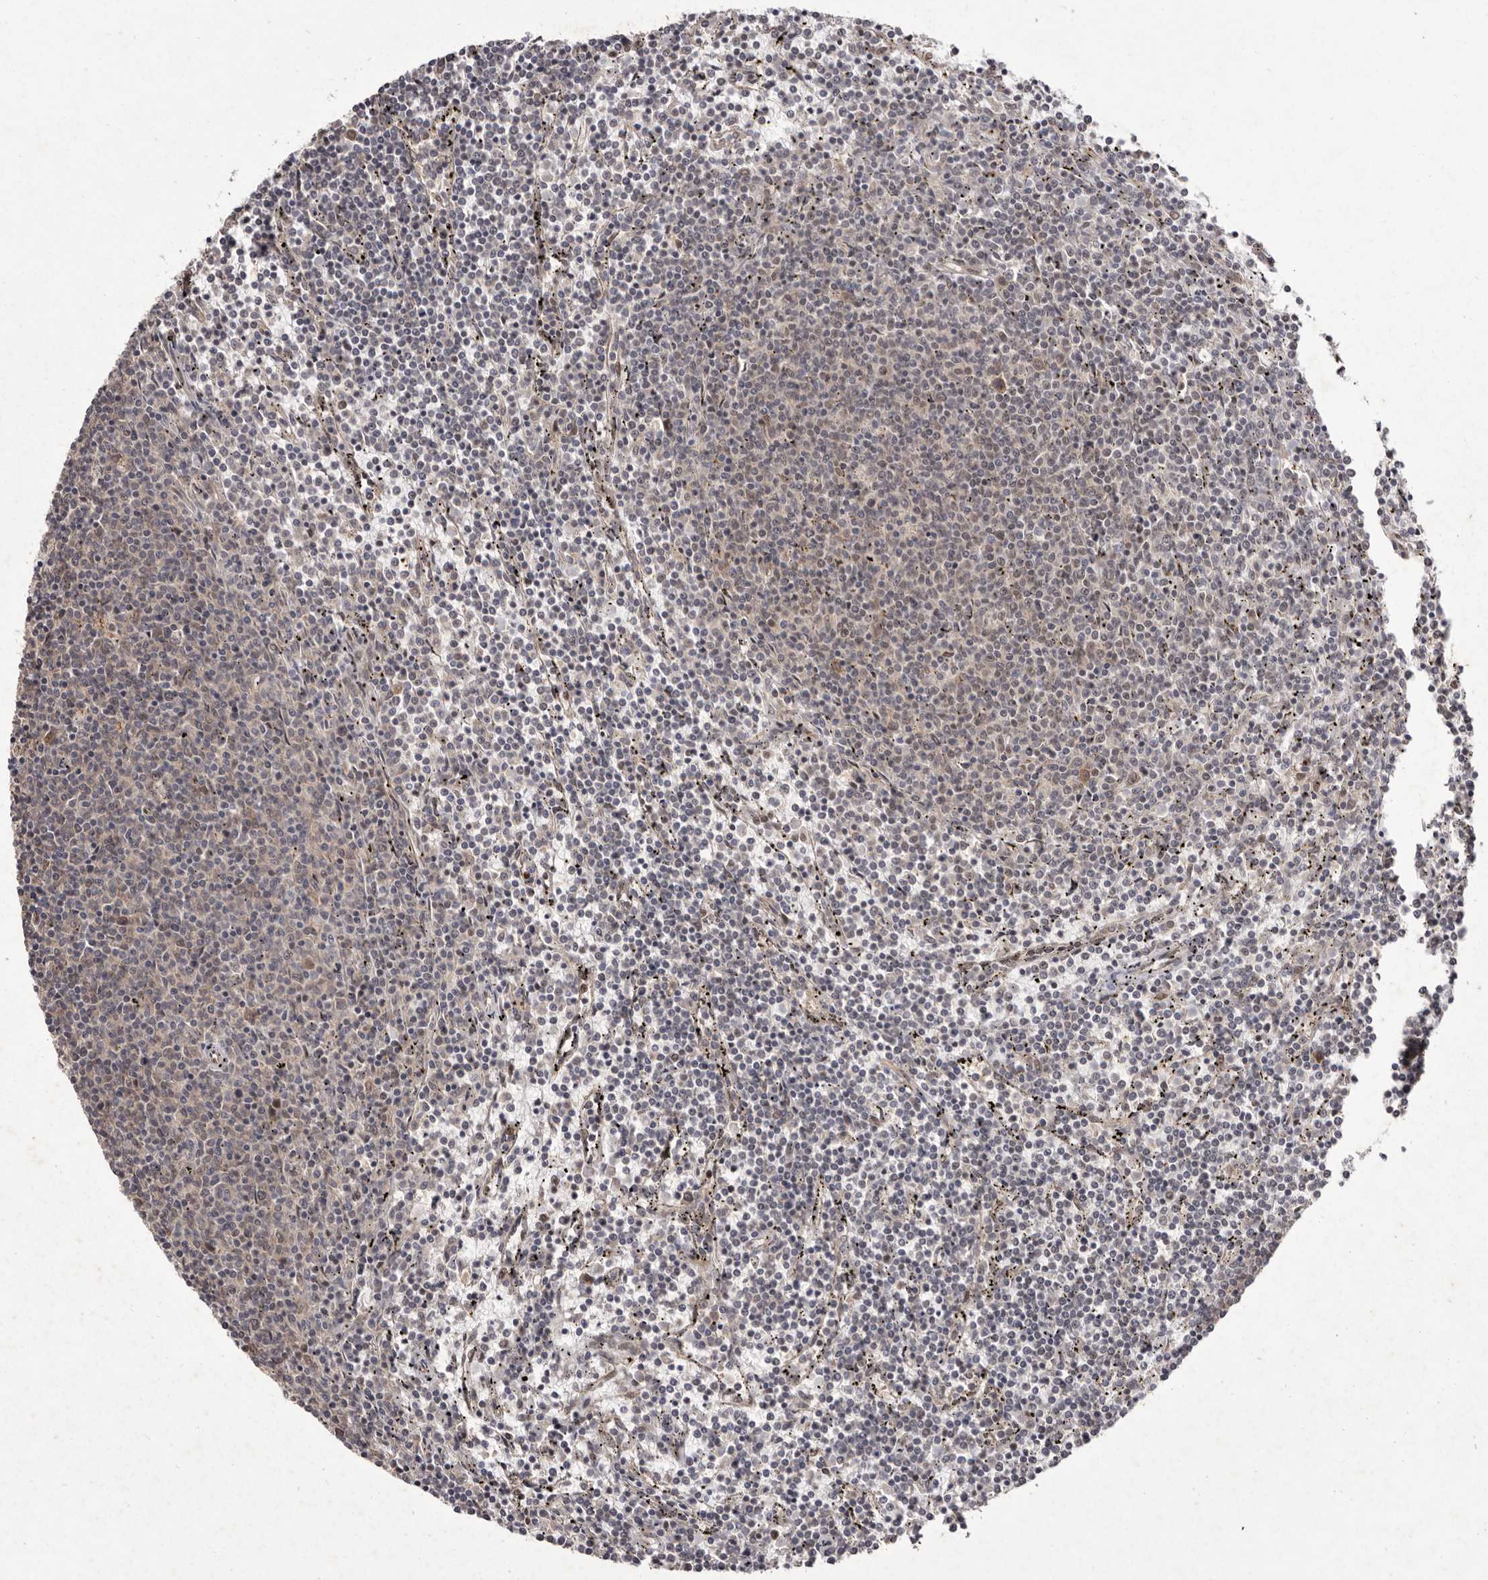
{"staining": {"intensity": "weak", "quantity": "<25%", "location": "cytoplasmic/membranous,nuclear"}, "tissue": "lymphoma", "cell_type": "Tumor cells", "image_type": "cancer", "snomed": [{"axis": "morphology", "description": "Malignant lymphoma, non-Hodgkin's type, Low grade"}, {"axis": "topography", "description": "Spleen"}], "caption": "Low-grade malignant lymphoma, non-Hodgkin's type was stained to show a protein in brown. There is no significant positivity in tumor cells.", "gene": "LRGUK", "patient": {"sex": "female", "age": 50}}